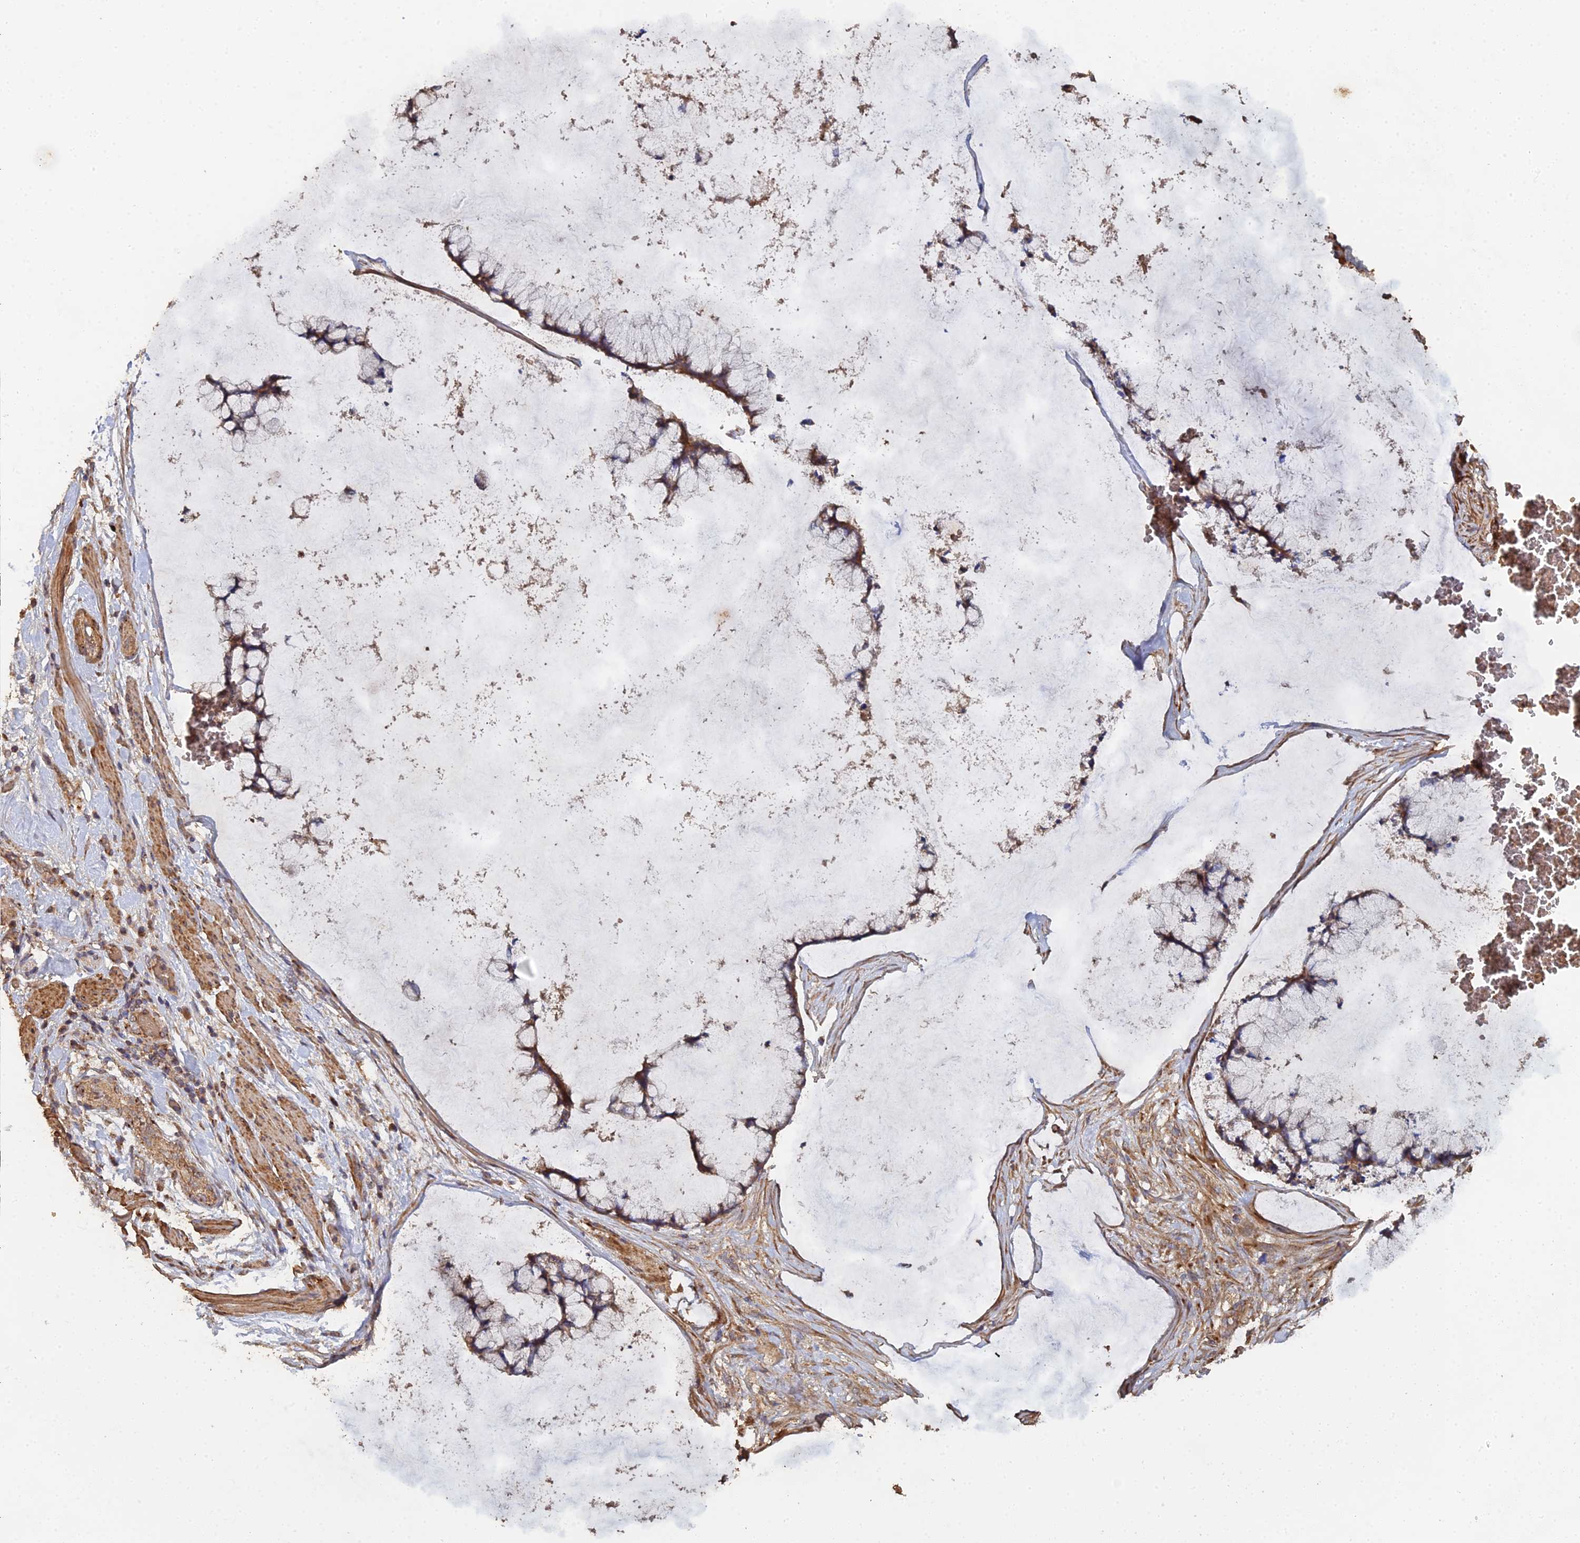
{"staining": {"intensity": "moderate", "quantity": ">75%", "location": "cytoplasmic/membranous"}, "tissue": "ovarian cancer", "cell_type": "Tumor cells", "image_type": "cancer", "snomed": [{"axis": "morphology", "description": "Cystadenocarcinoma, mucinous, NOS"}, {"axis": "topography", "description": "Ovary"}], "caption": "High-magnification brightfield microscopy of ovarian cancer stained with DAB (3,3'-diaminobenzidine) (brown) and counterstained with hematoxylin (blue). tumor cells exhibit moderate cytoplasmic/membranous positivity is appreciated in approximately>75% of cells.", "gene": "SPANXN4", "patient": {"sex": "female", "age": 42}}